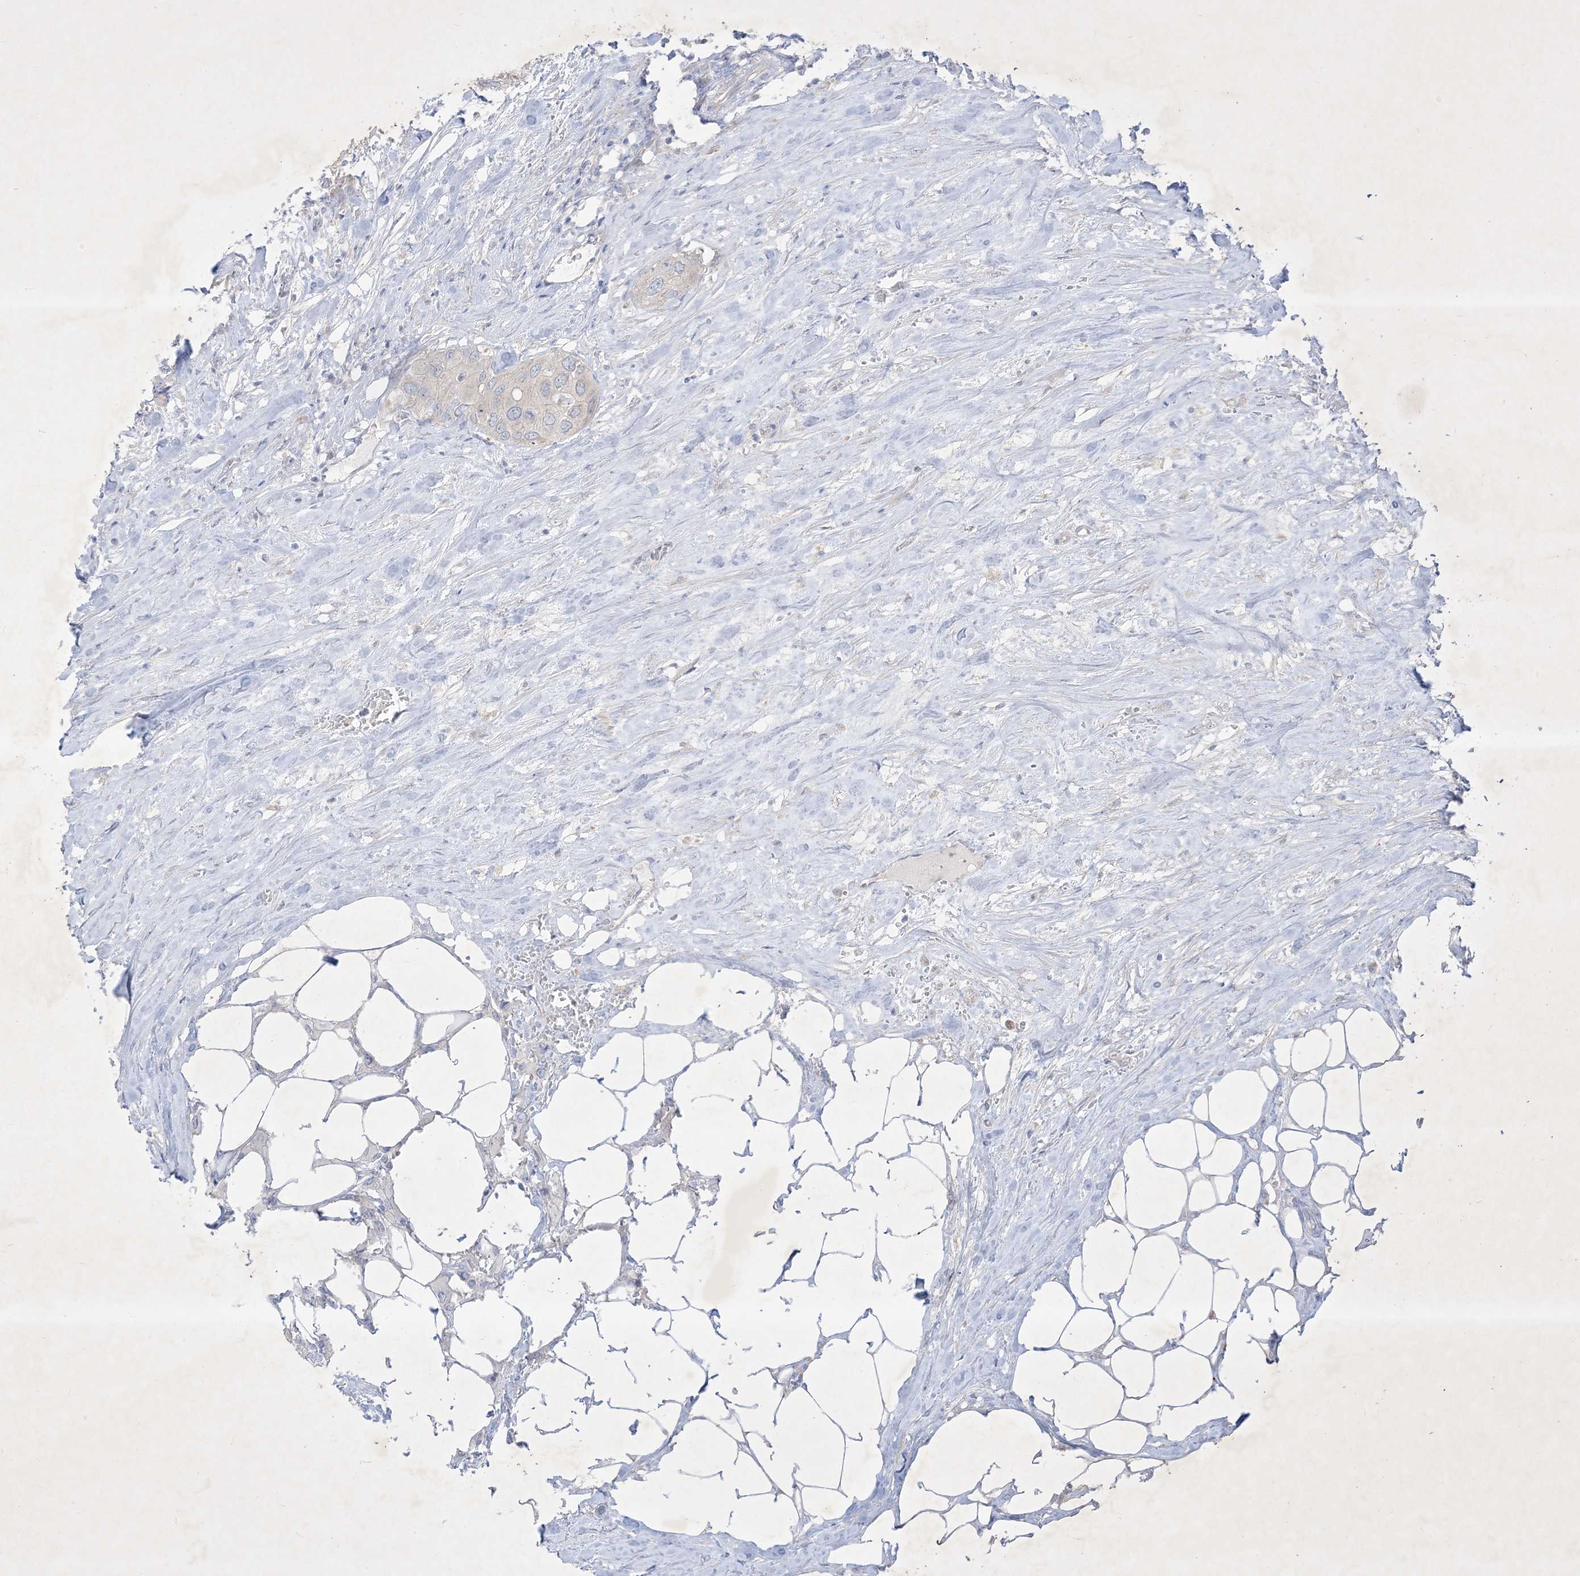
{"staining": {"intensity": "negative", "quantity": "none", "location": "none"}, "tissue": "urothelial cancer", "cell_type": "Tumor cells", "image_type": "cancer", "snomed": [{"axis": "morphology", "description": "Urothelial carcinoma, High grade"}, {"axis": "topography", "description": "Urinary bladder"}], "caption": "A micrograph of urothelial cancer stained for a protein shows no brown staining in tumor cells. (DAB (3,3'-diaminobenzidine) immunohistochemistry (IHC) visualized using brightfield microscopy, high magnification).", "gene": "PLEKHA3", "patient": {"sex": "male", "age": 64}}